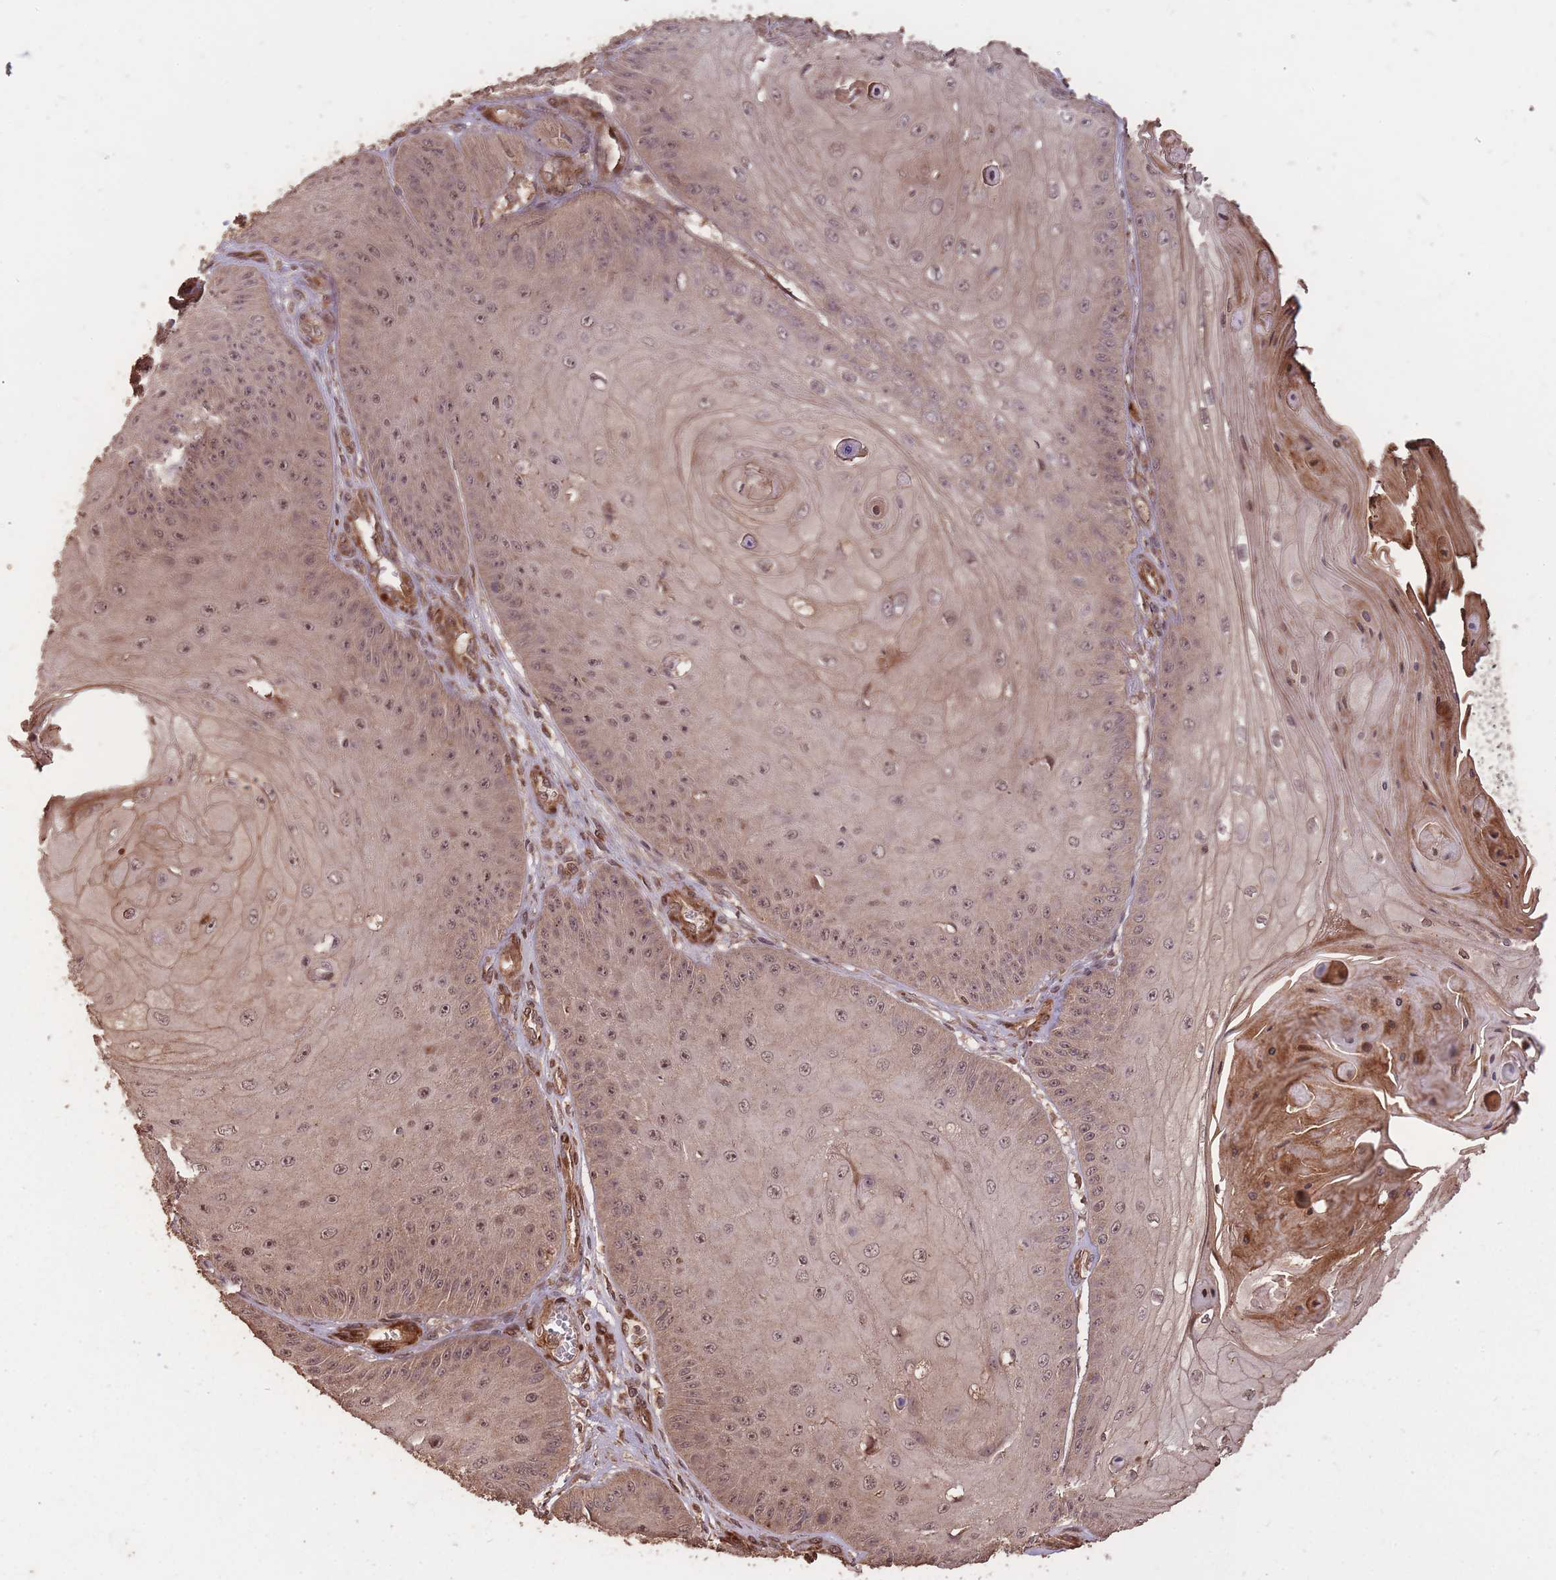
{"staining": {"intensity": "moderate", "quantity": ">75%", "location": "cytoplasmic/membranous,nuclear"}, "tissue": "skin cancer", "cell_type": "Tumor cells", "image_type": "cancer", "snomed": [{"axis": "morphology", "description": "Squamous cell carcinoma, NOS"}, {"axis": "topography", "description": "Skin"}], "caption": "A micrograph of human skin cancer (squamous cell carcinoma) stained for a protein displays moderate cytoplasmic/membranous and nuclear brown staining in tumor cells.", "gene": "ERBB3", "patient": {"sex": "male", "age": 70}}